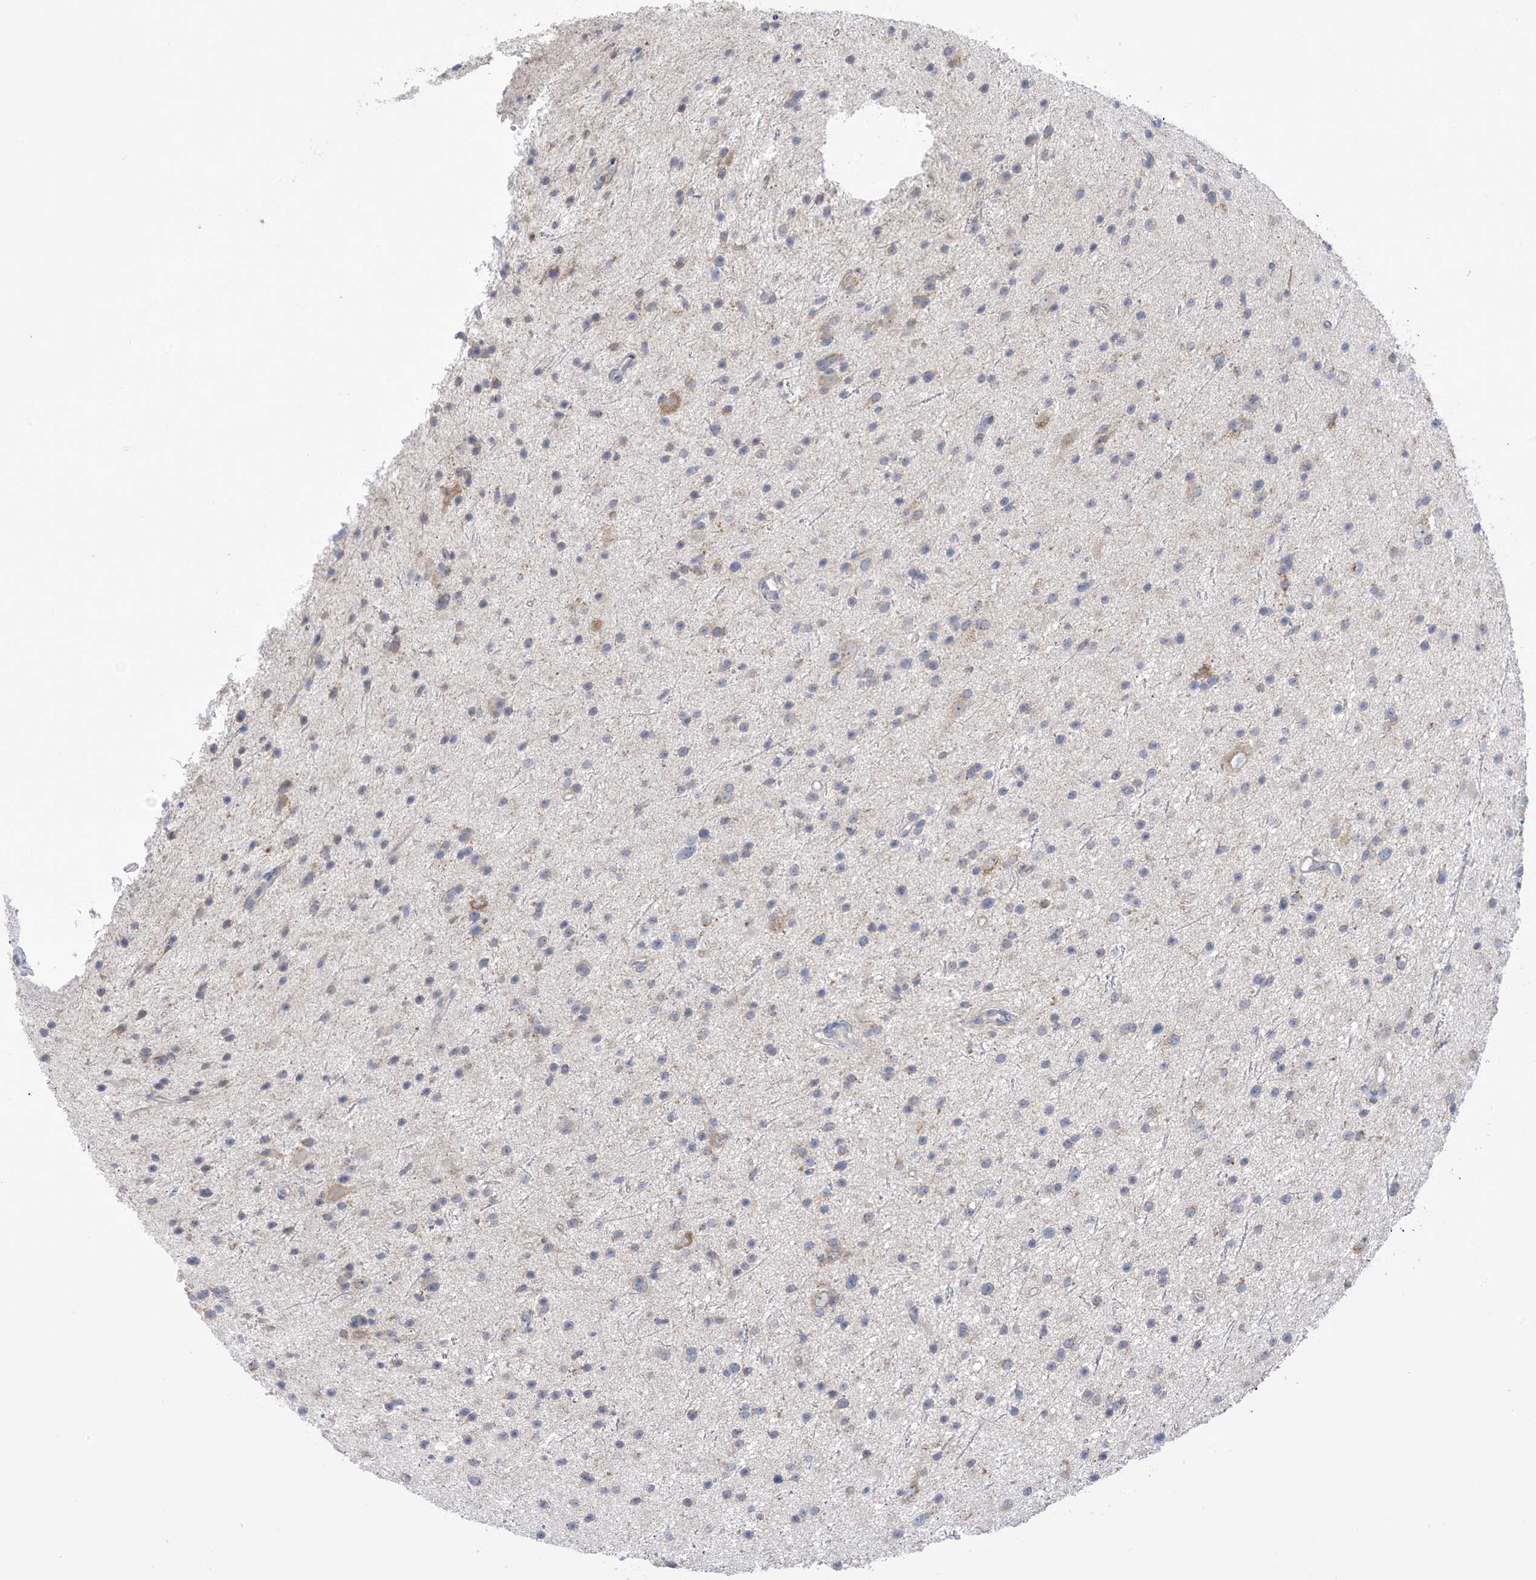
{"staining": {"intensity": "negative", "quantity": "none", "location": "none"}, "tissue": "glioma", "cell_type": "Tumor cells", "image_type": "cancer", "snomed": [{"axis": "morphology", "description": "Glioma, malignant, Low grade"}, {"axis": "topography", "description": "Cerebral cortex"}], "caption": "The photomicrograph reveals no significant expression in tumor cells of glioma. (DAB (3,3'-diaminobenzidine) immunohistochemistry (IHC) with hematoxylin counter stain).", "gene": "CLEC16A", "patient": {"sex": "female", "age": 39}}